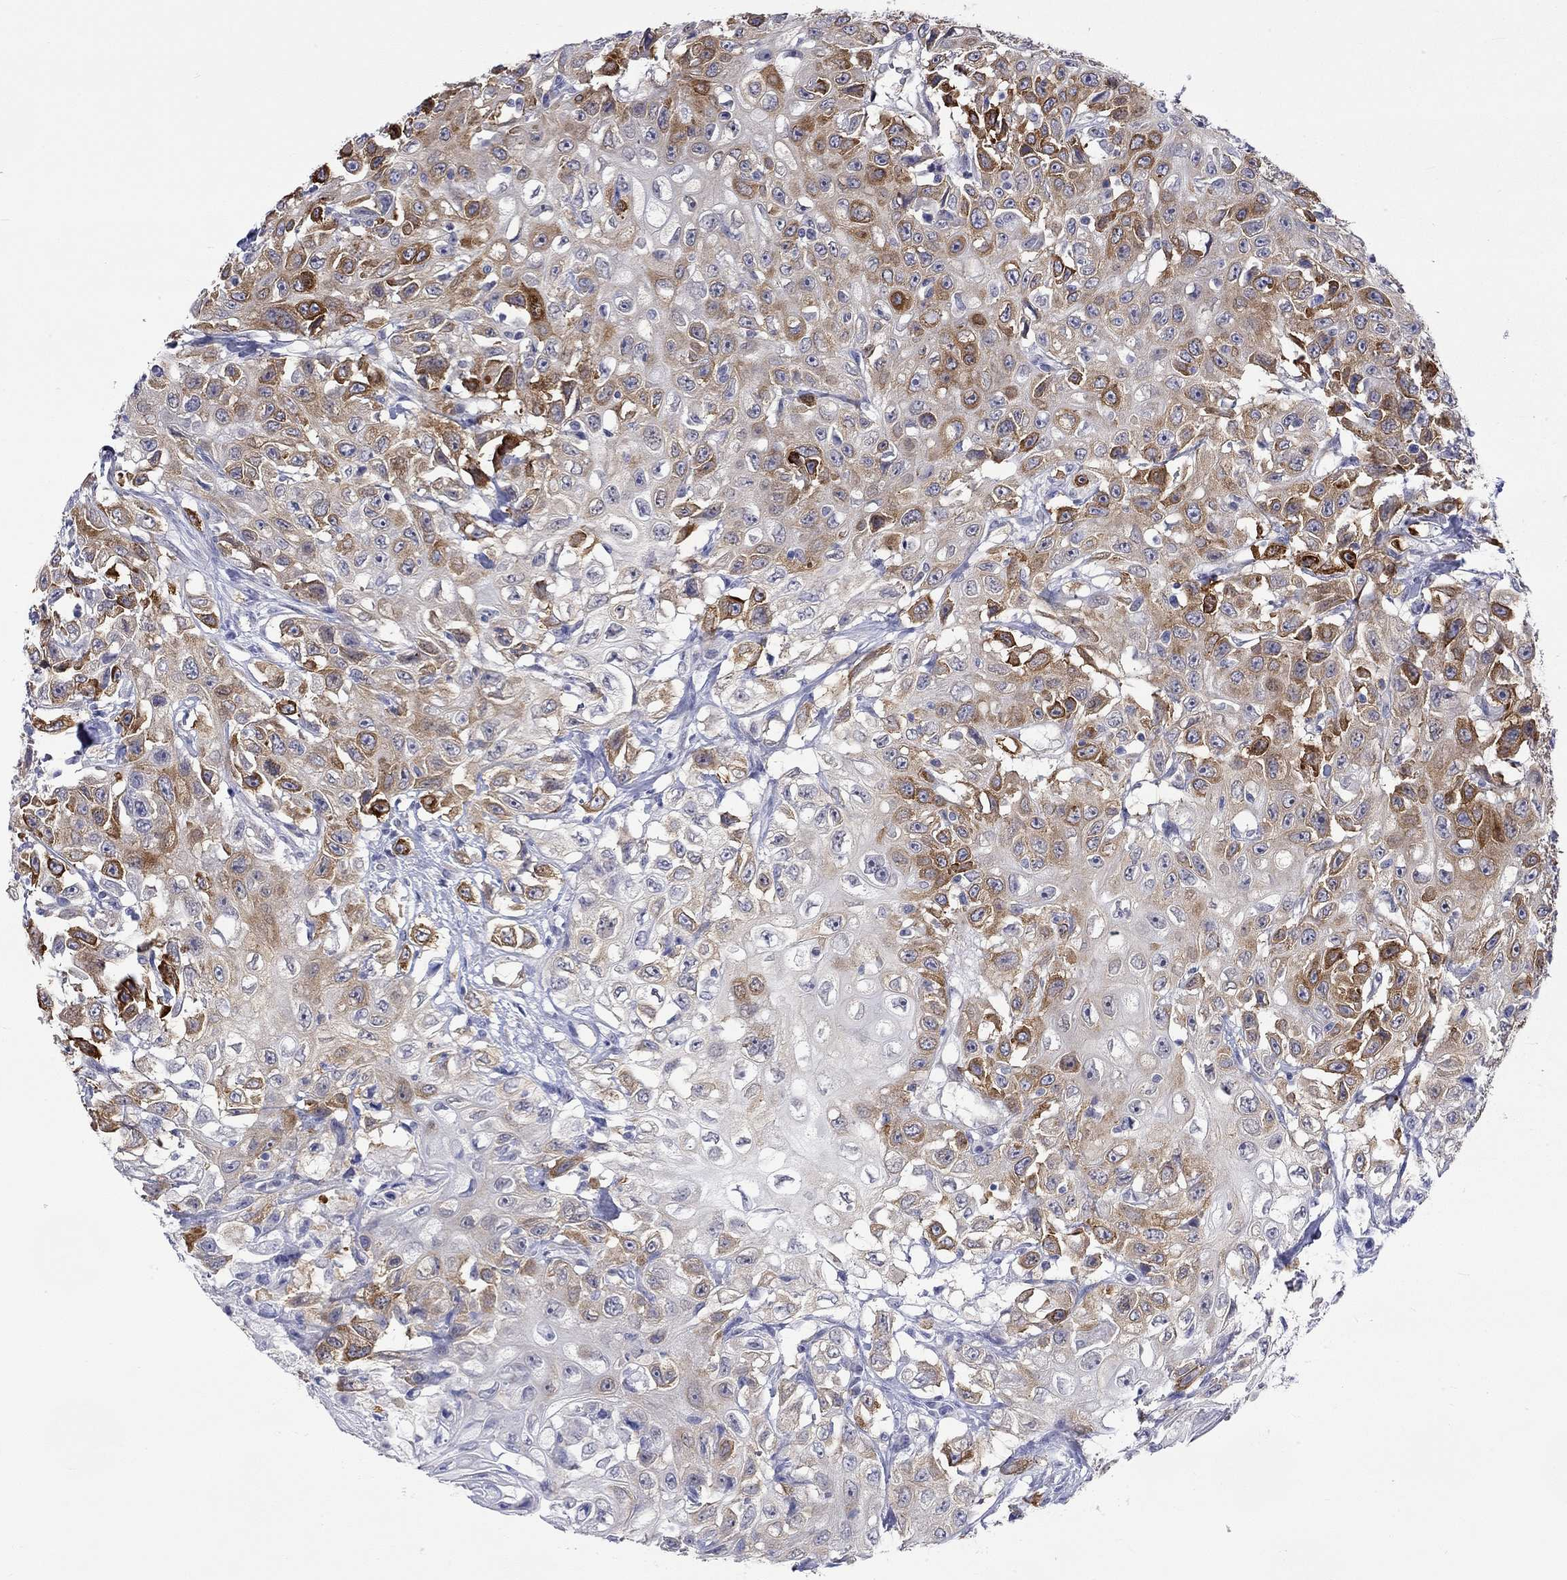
{"staining": {"intensity": "moderate", "quantity": "25%-75%", "location": "cytoplasmic/membranous"}, "tissue": "urothelial cancer", "cell_type": "Tumor cells", "image_type": "cancer", "snomed": [{"axis": "morphology", "description": "Urothelial carcinoma, High grade"}, {"axis": "topography", "description": "Urinary bladder"}], "caption": "Immunohistochemistry photomicrograph of neoplastic tissue: urothelial cancer stained using immunohistochemistry displays medium levels of moderate protein expression localized specifically in the cytoplasmic/membranous of tumor cells, appearing as a cytoplasmic/membranous brown color.", "gene": "CERS1", "patient": {"sex": "female", "age": 56}}